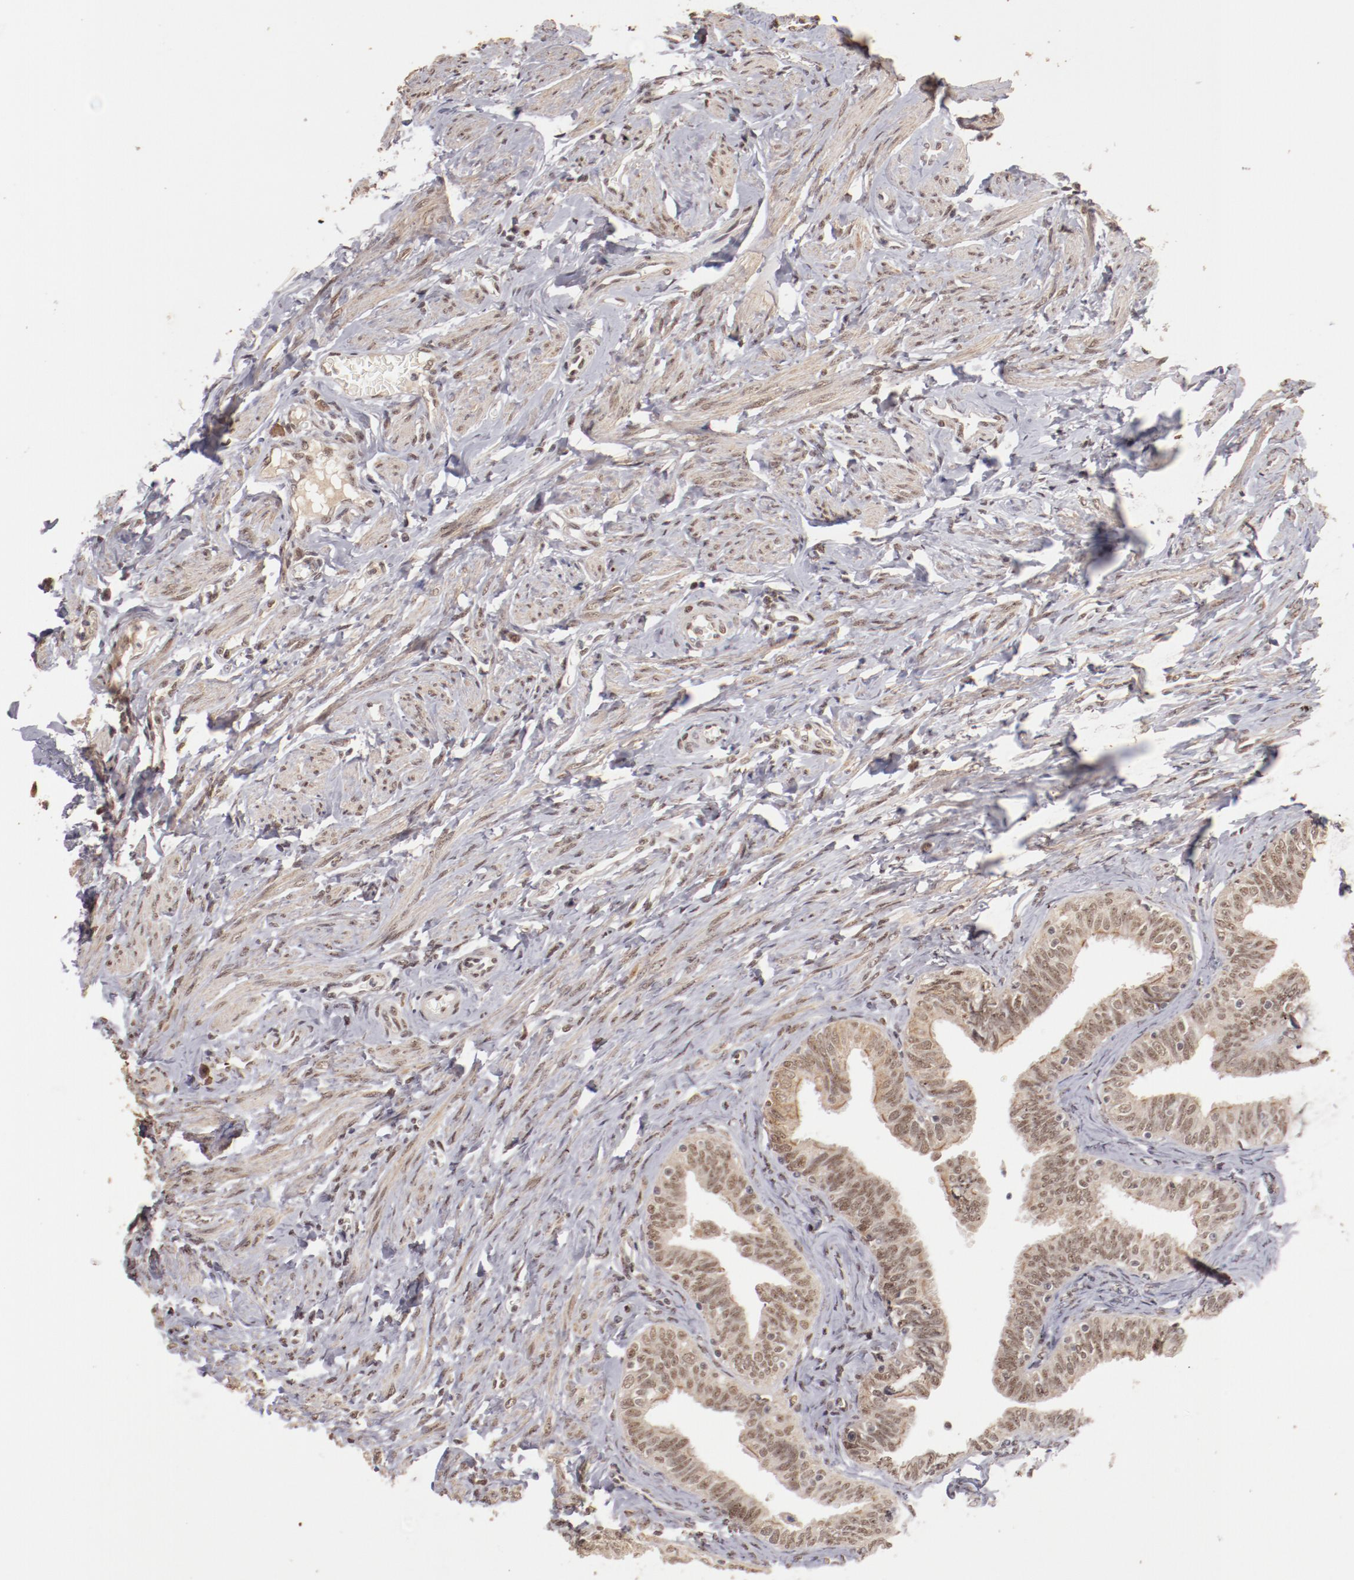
{"staining": {"intensity": "moderate", "quantity": ">75%", "location": "cytoplasmic/membranous,nuclear"}, "tissue": "fallopian tube", "cell_type": "Glandular cells", "image_type": "normal", "snomed": [{"axis": "morphology", "description": "Normal tissue, NOS"}, {"axis": "topography", "description": "Fallopian tube"}, {"axis": "topography", "description": "Ovary"}], "caption": "Immunohistochemistry image of benign fallopian tube stained for a protein (brown), which shows medium levels of moderate cytoplasmic/membranous,nuclear positivity in about >75% of glandular cells.", "gene": "CLOCK", "patient": {"sex": "female", "age": 69}}